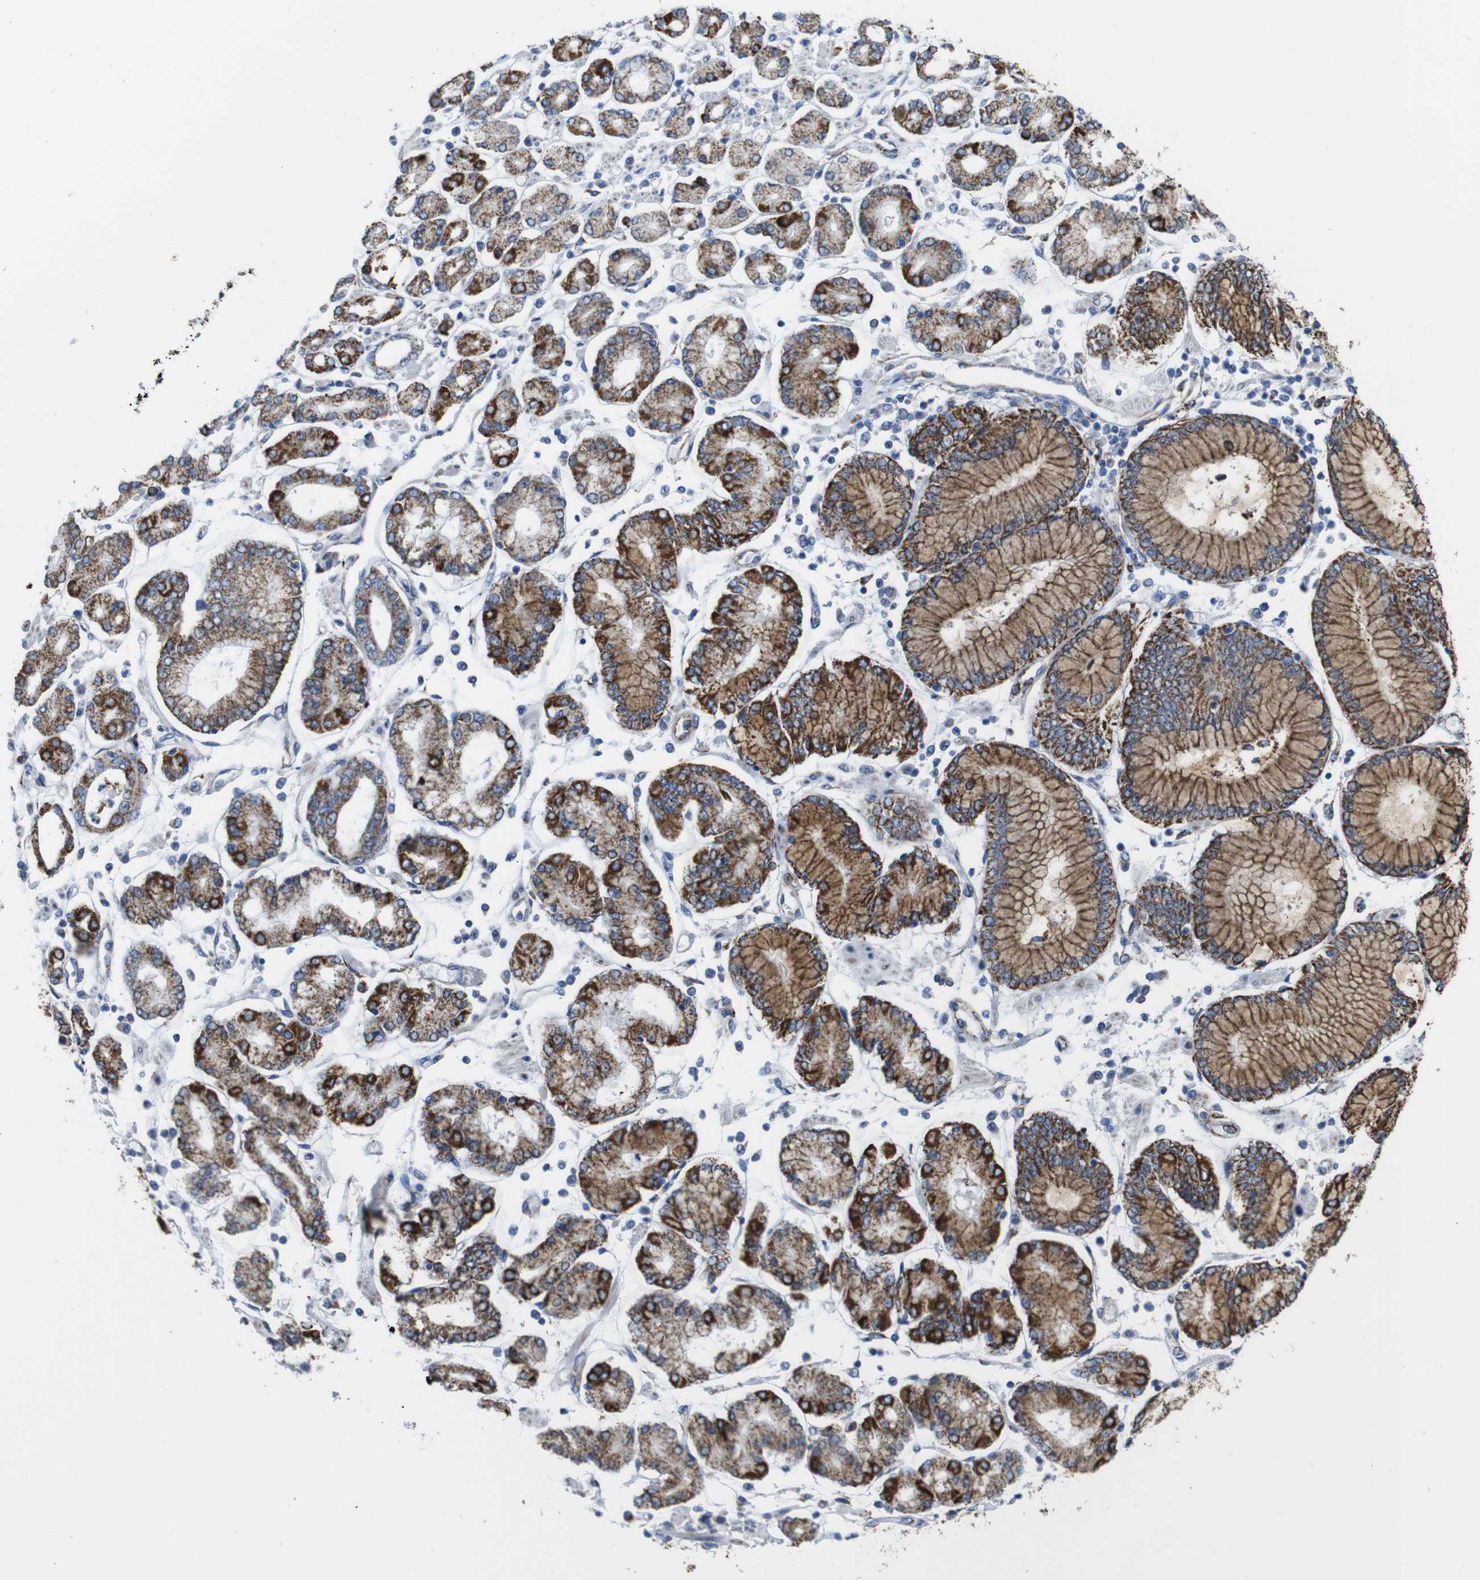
{"staining": {"intensity": "moderate", "quantity": ">75%", "location": "cytoplasmic/membranous"}, "tissue": "stomach cancer", "cell_type": "Tumor cells", "image_type": "cancer", "snomed": [{"axis": "morphology", "description": "Adenocarcinoma, NOS"}, {"axis": "topography", "description": "Stomach"}], "caption": "Stomach cancer (adenocarcinoma) stained with immunohistochemistry (IHC) demonstrates moderate cytoplasmic/membranous positivity in about >75% of tumor cells.", "gene": "MAOA", "patient": {"sex": "male", "age": 76}}